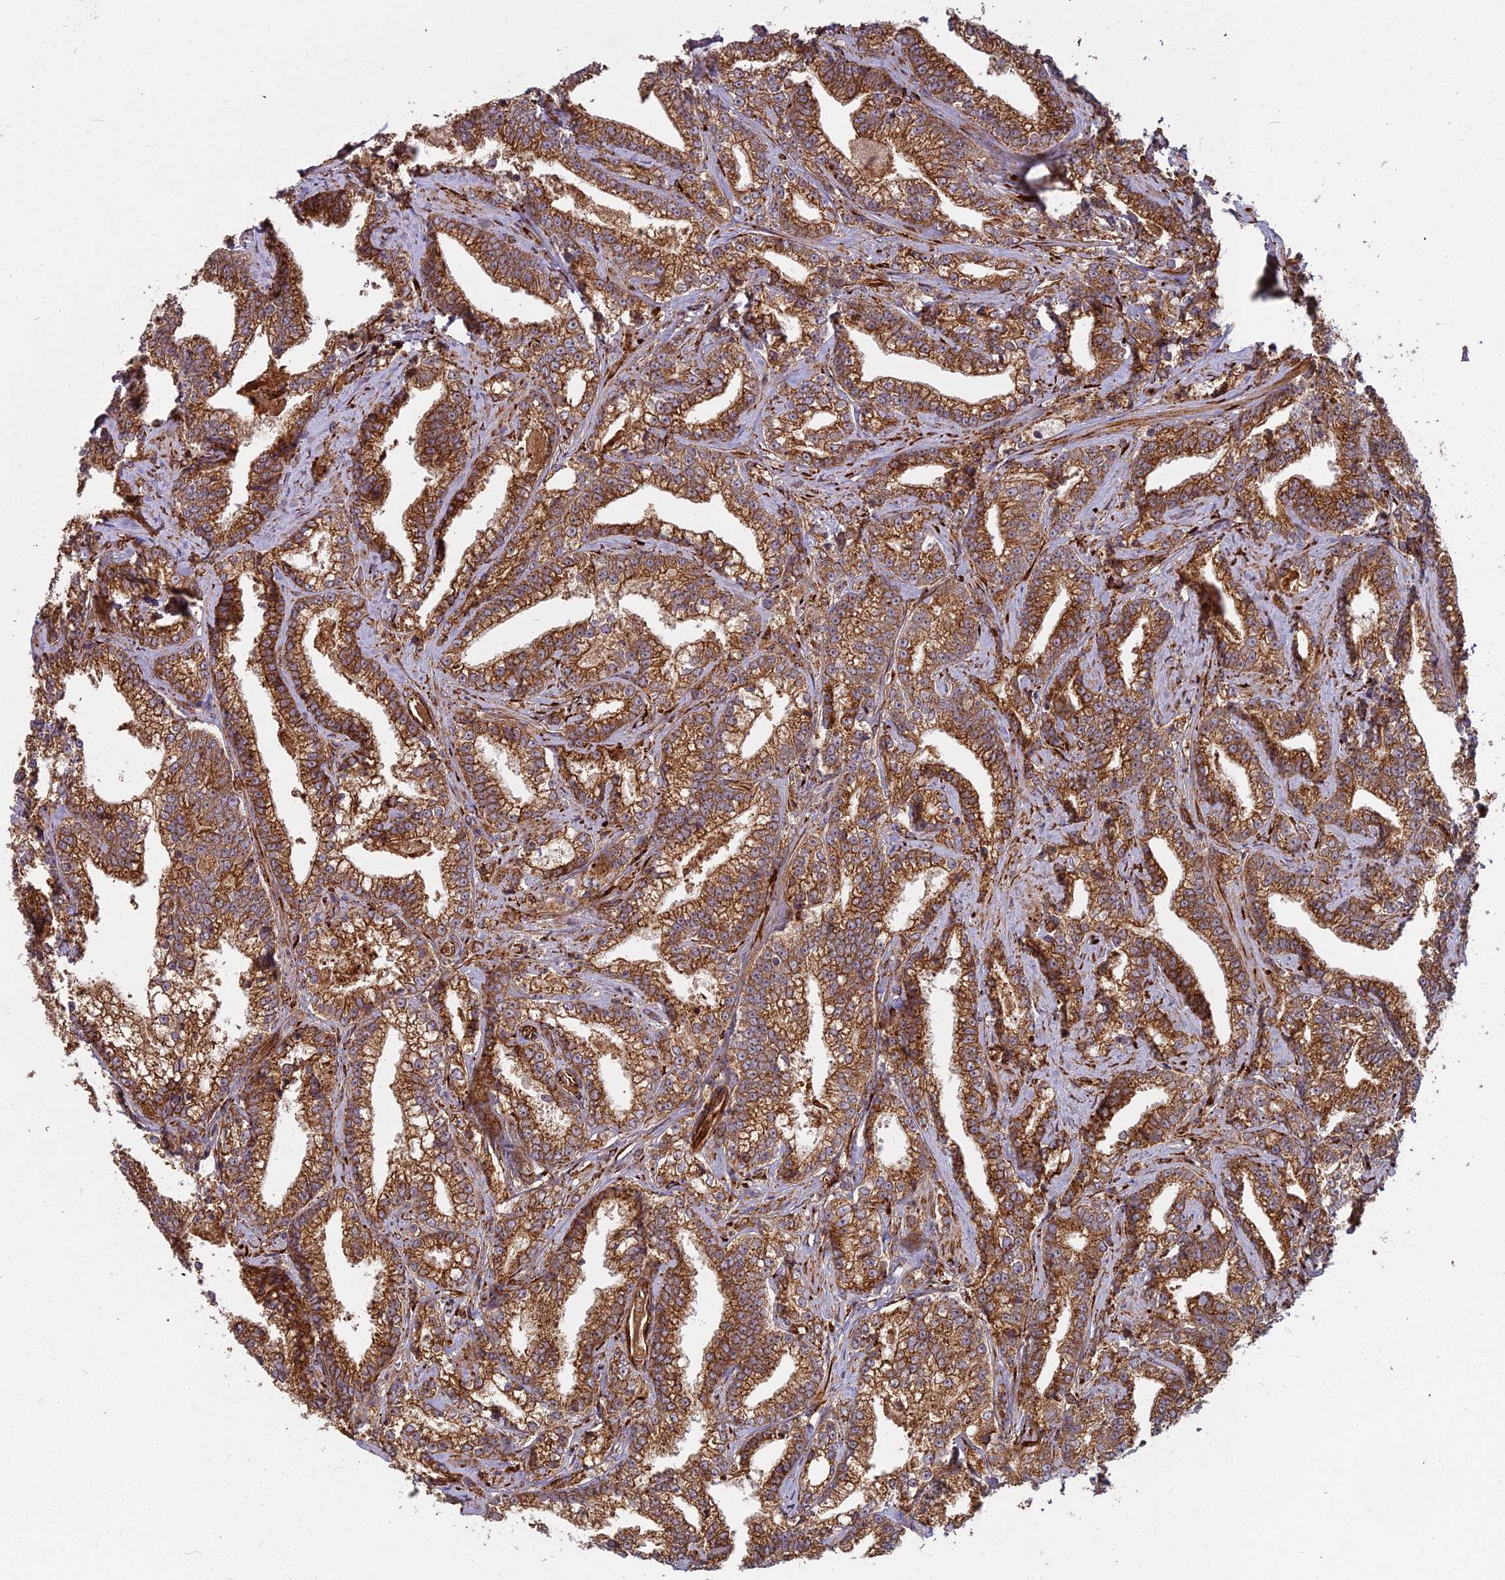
{"staining": {"intensity": "strong", "quantity": ">75%", "location": "cytoplasmic/membranous"}, "tissue": "prostate cancer", "cell_type": "Tumor cells", "image_type": "cancer", "snomed": [{"axis": "morphology", "description": "Adenocarcinoma, High grade"}, {"axis": "topography", "description": "Prostate and seminal vesicle, NOS"}], "caption": "Strong cytoplasmic/membranous protein positivity is appreciated in approximately >75% of tumor cells in prostate cancer (high-grade adenocarcinoma). (DAB IHC, brown staining for protein, blue staining for nuclei).", "gene": "NDUFAF7", "patient": {"sex": "male", "age": 67}}